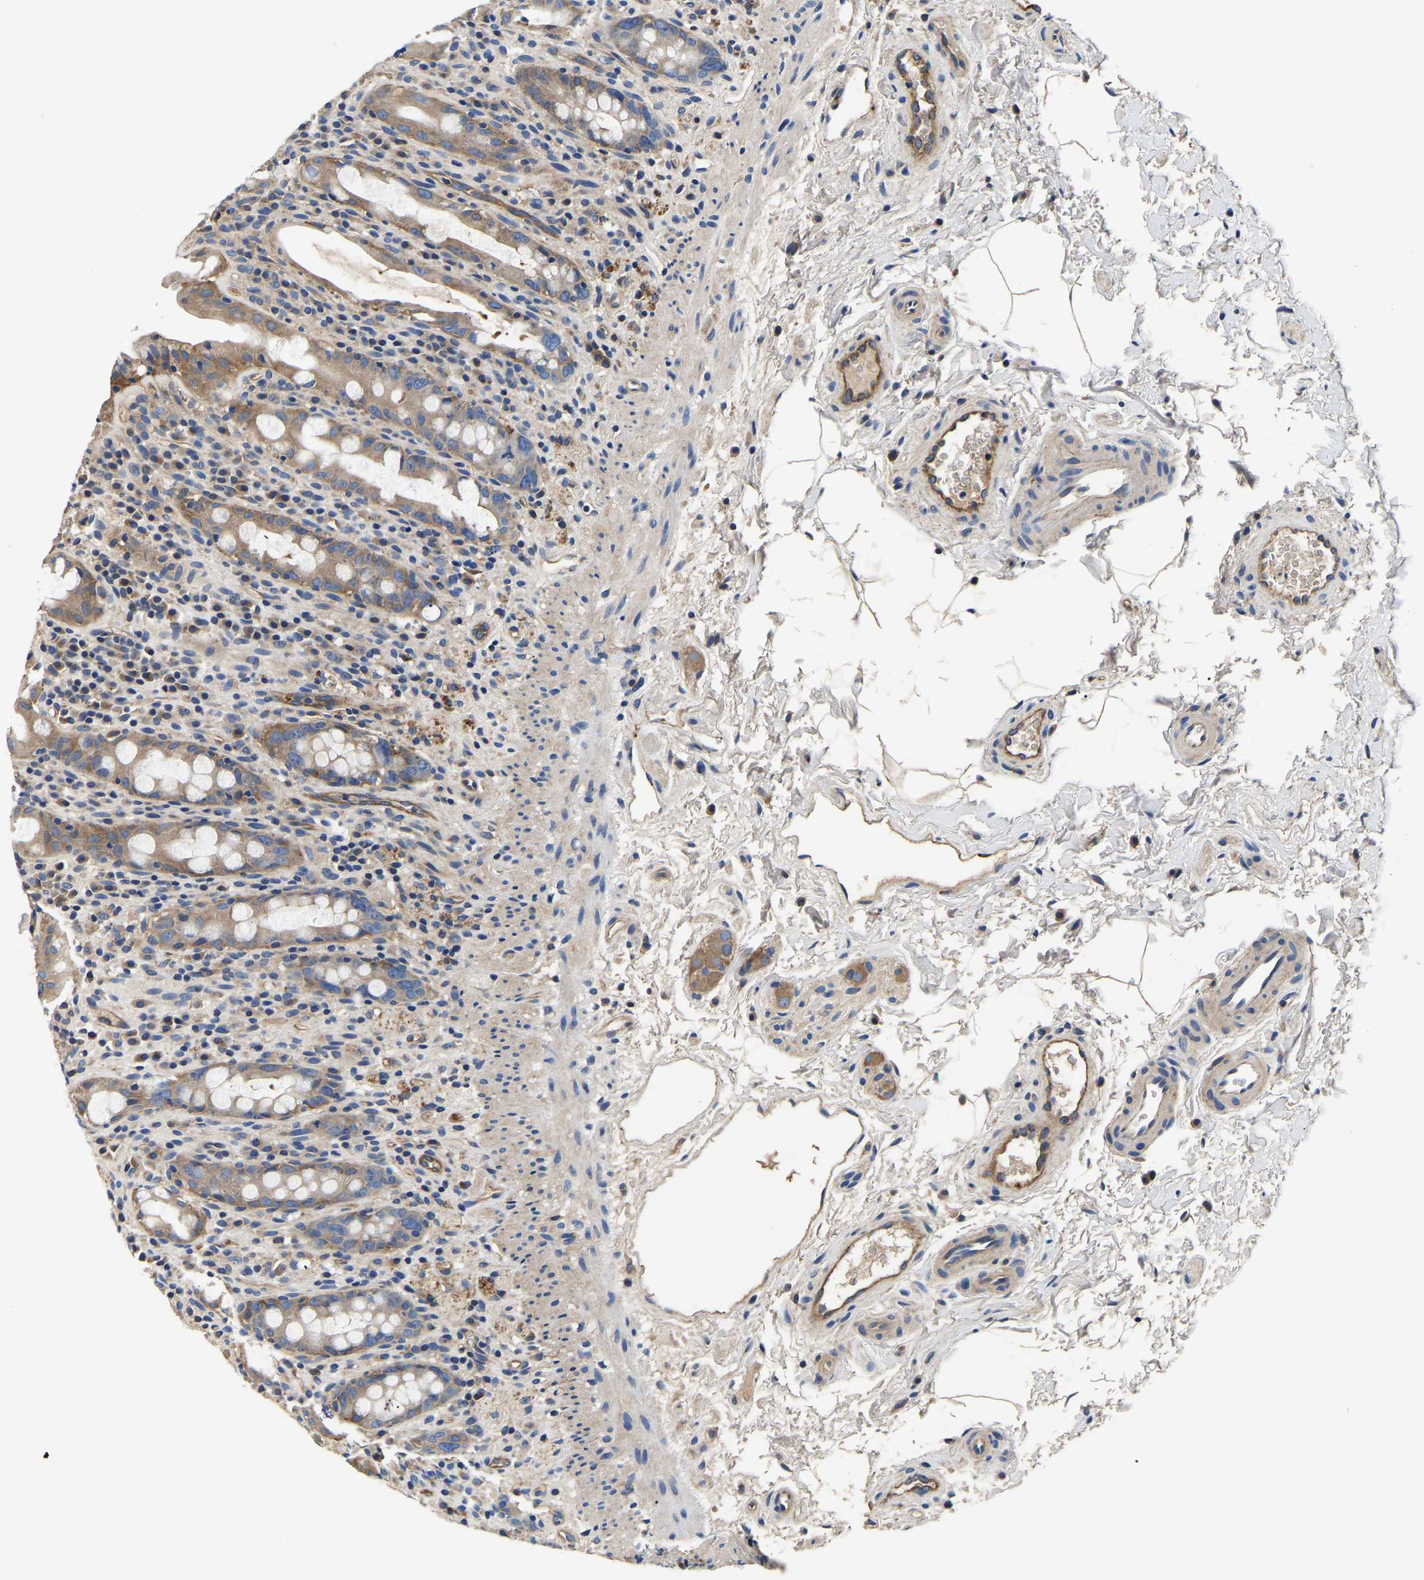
{"staining": {"intensity": "moderate", "quantity": ">75%", "location": "cytoplasmic/membranous"}, "tissue": "rectum", "cell_type": "Glandular cells", "image_type": "normal", "snomed": [{"axis": "morphology", "description": "Normal tissue, NOS"}, {"axis": "topography", "description": "Rectum"}], "caption": "A brown stain labels moderate cytoplasmic/membranous positivity of a protein in glandular cells of normal rectum.", "gene": "SH3GLB1", "patient": {"sex": "male", "age": 44}}